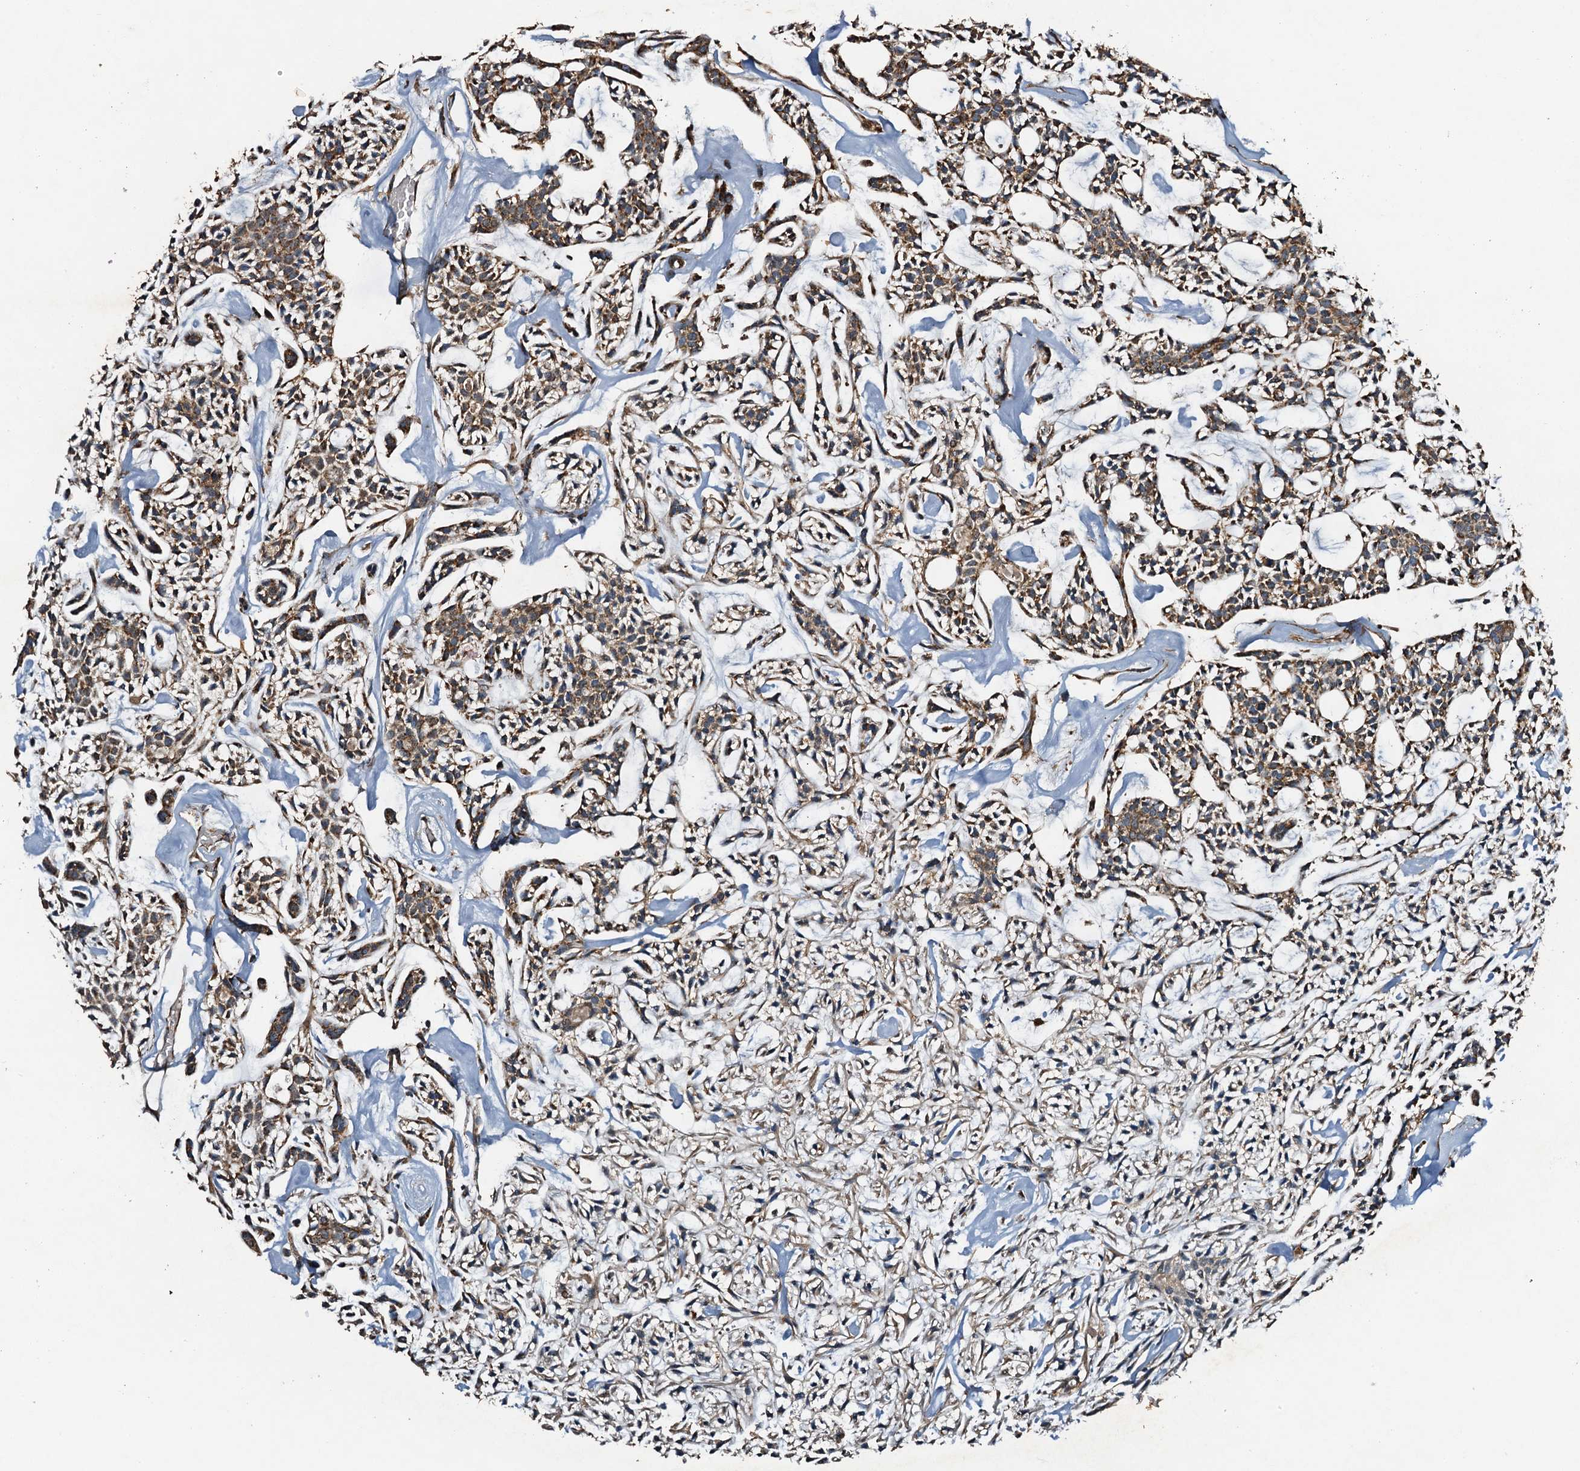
{"staining": {"intensity": "moderate", "quantity": ">75%", "location": "cytoplasmic/membranous"}, "tissue": "head and neck cancer", "cell_type": "Tumor cells", "image_type": "cancer", "snomed": [{"axis": "morphology", "description": "Adenocarcinoma, NOS"}, {"axis": "topography", "description": "Salivary gland"}, {"axis": "topography", "description": "Head-Neck"}], "caption": "This is an image of immunohistochemistry staining of head and neck cancer (adenocarcinoma), which shows moderate expression in the cytoplasmic/membranous of tumor cells.", "gene": "NDUFA13", "patient": {"sex": "male", "age": 55}}